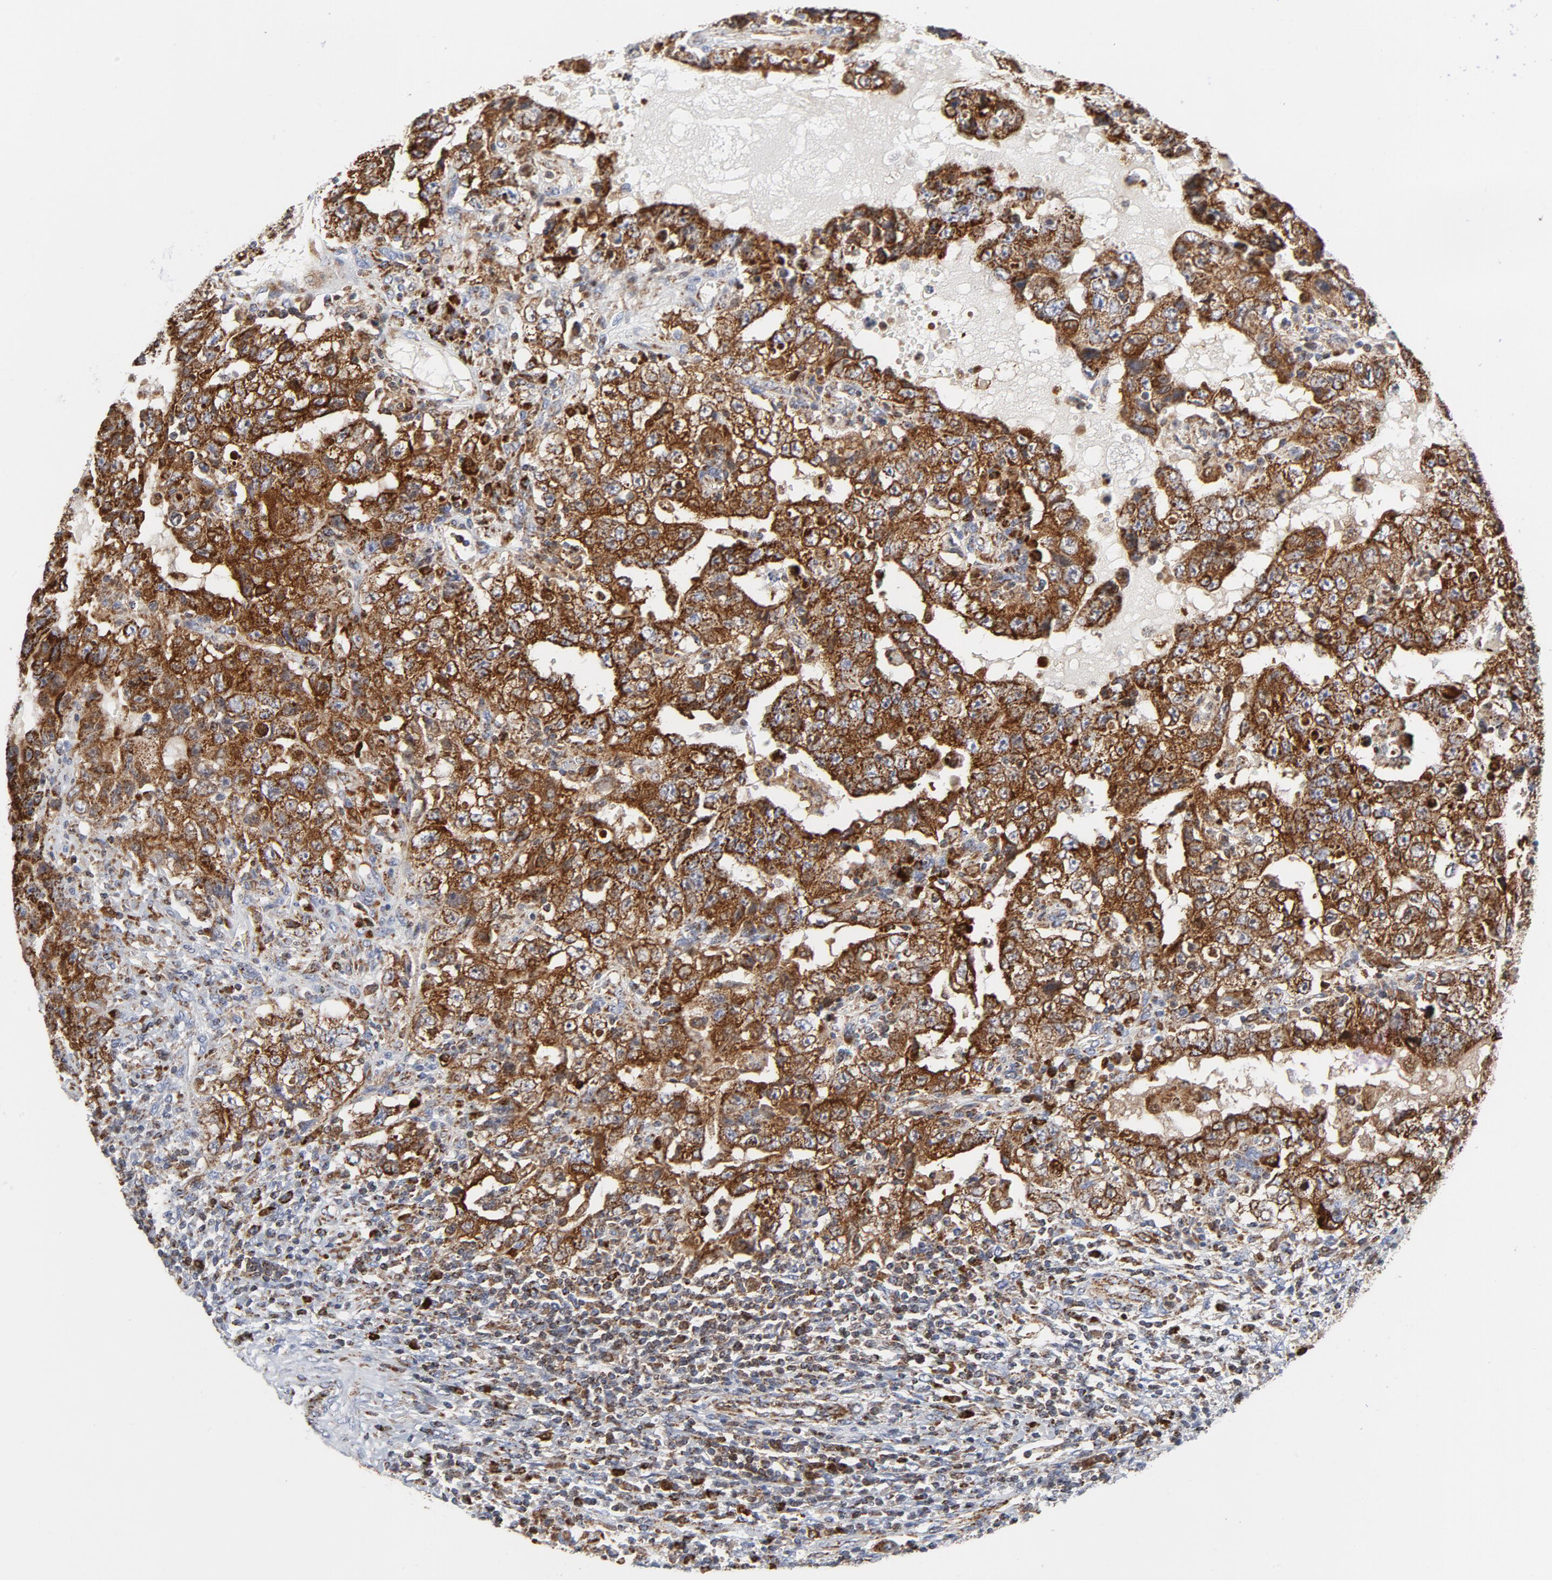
{"staining": {"intensity": "strong", "quantity": ">75%", "location": "cytoplasmic/membranous"}, "tissue": "testis cancer", "cell_type": "Tumor cells", "image_type": "cancer", "snomed": [{"axis": "morphology", "description": "Carcinoma, Embryonal, NOS"}, {"axis": "topography", "description": "Testis"}], "caption": "Testis cancer stained with IHC demonstrates strong cytoplasmic/membranous positivity in approximately >75% of tumor cells. (Stains: DAB (3,3'-diaminobenzidine) in brown, nuclei in blue, Microscopy: brightfield microscopy at high magnification).", "gene": "CYCS", "patient": {"sex": "male", "age": 26}}